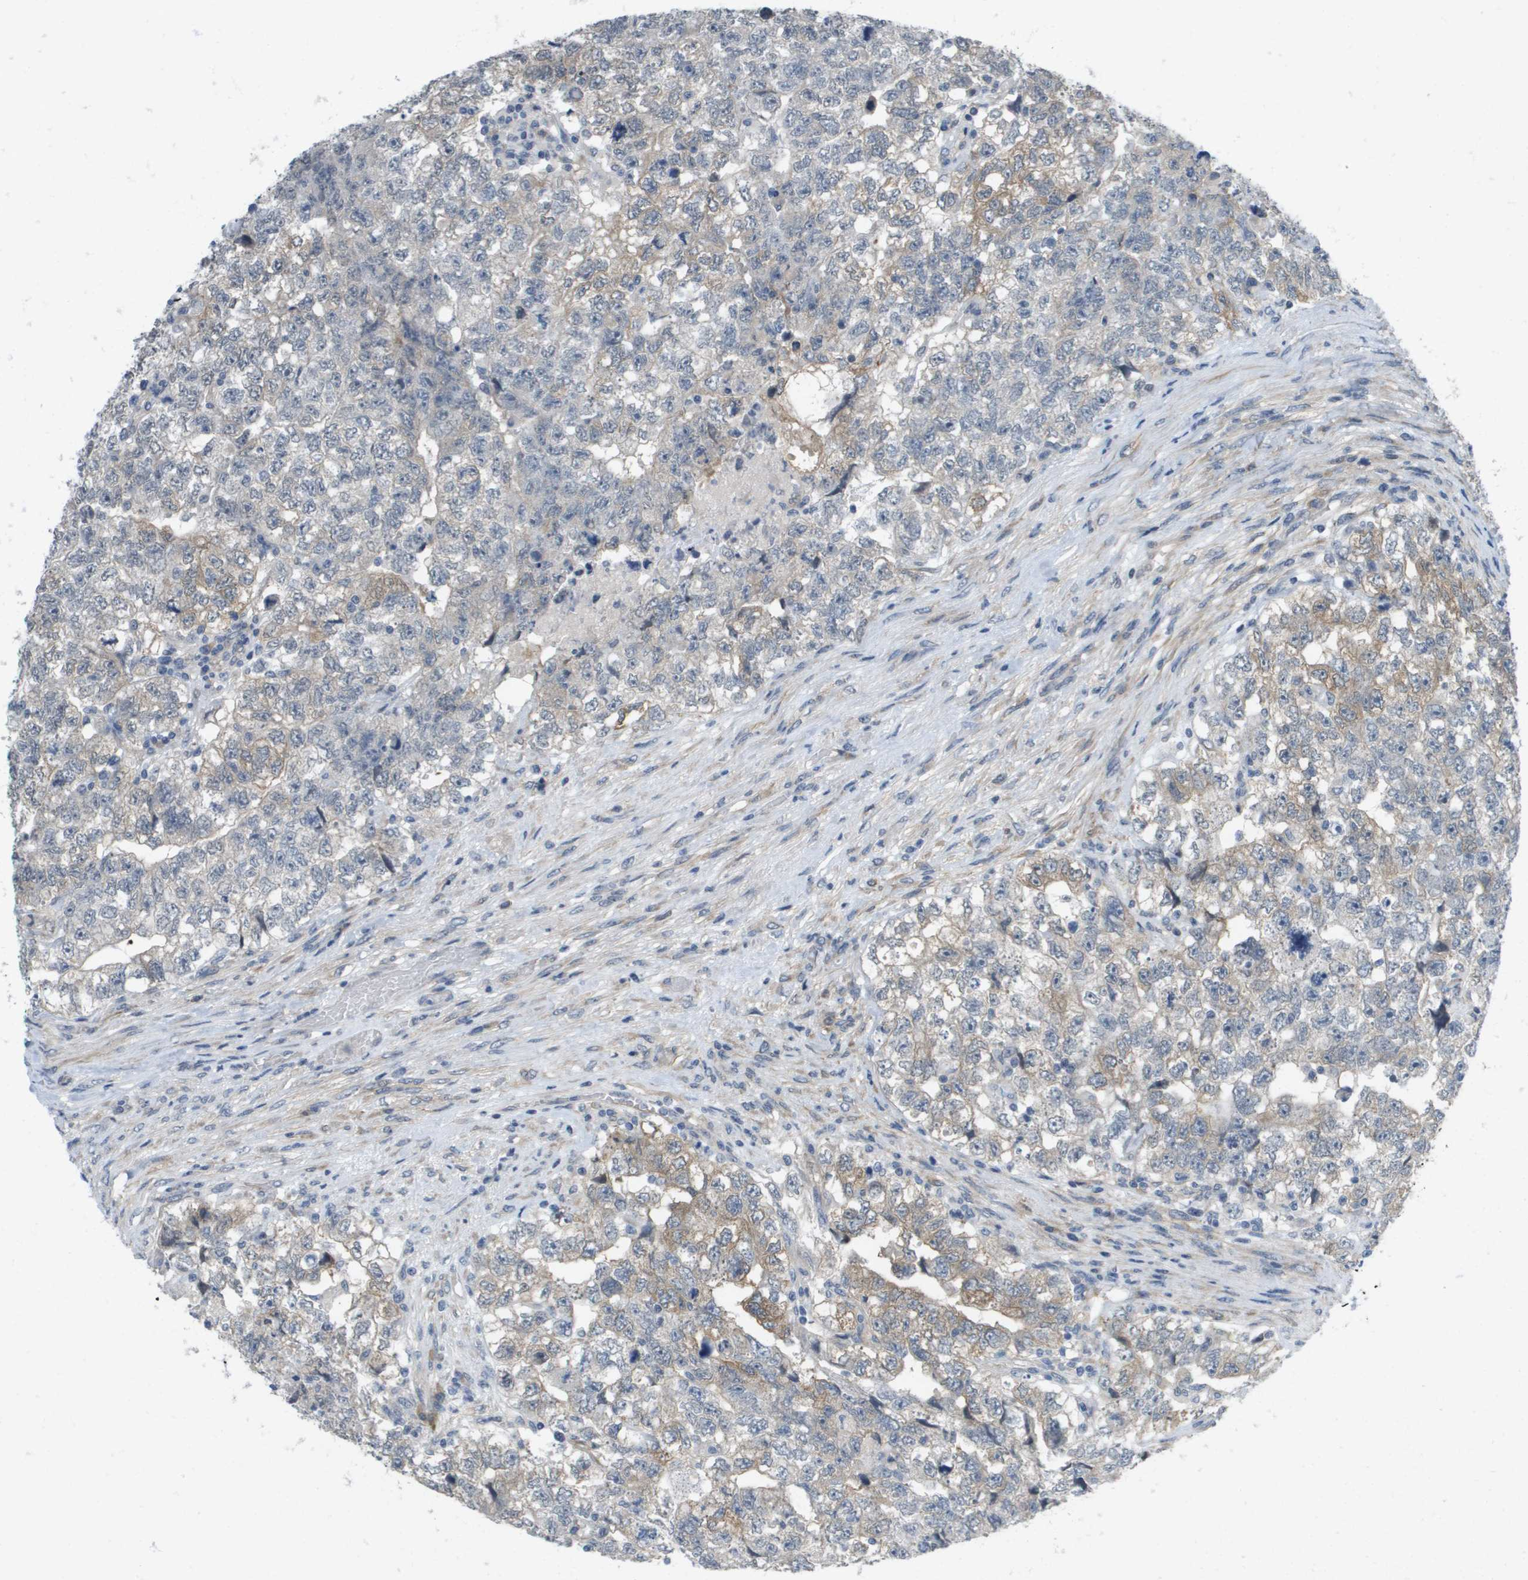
{"staining": {"intensity": "weak", "quantity": "<25%", "location": "cytoplasmic/membranous"}, "tissue": "testis cancer", "cell_type": "Tumor cells", "image_type": "cancer", "snomed": [{"axis": "morphology", "description": "Carcinoma, Embryonal, NOS"}, {"axis": "topography", "description": "Testis"}], "caption": "A high-resolution photomicrograph shows IHC staining of embryonal carcinoma (testis), which reveals no significant expression in tumor cells.", "gene": "MARCHF8", "patient": {"sex": "male", "age": 36}}